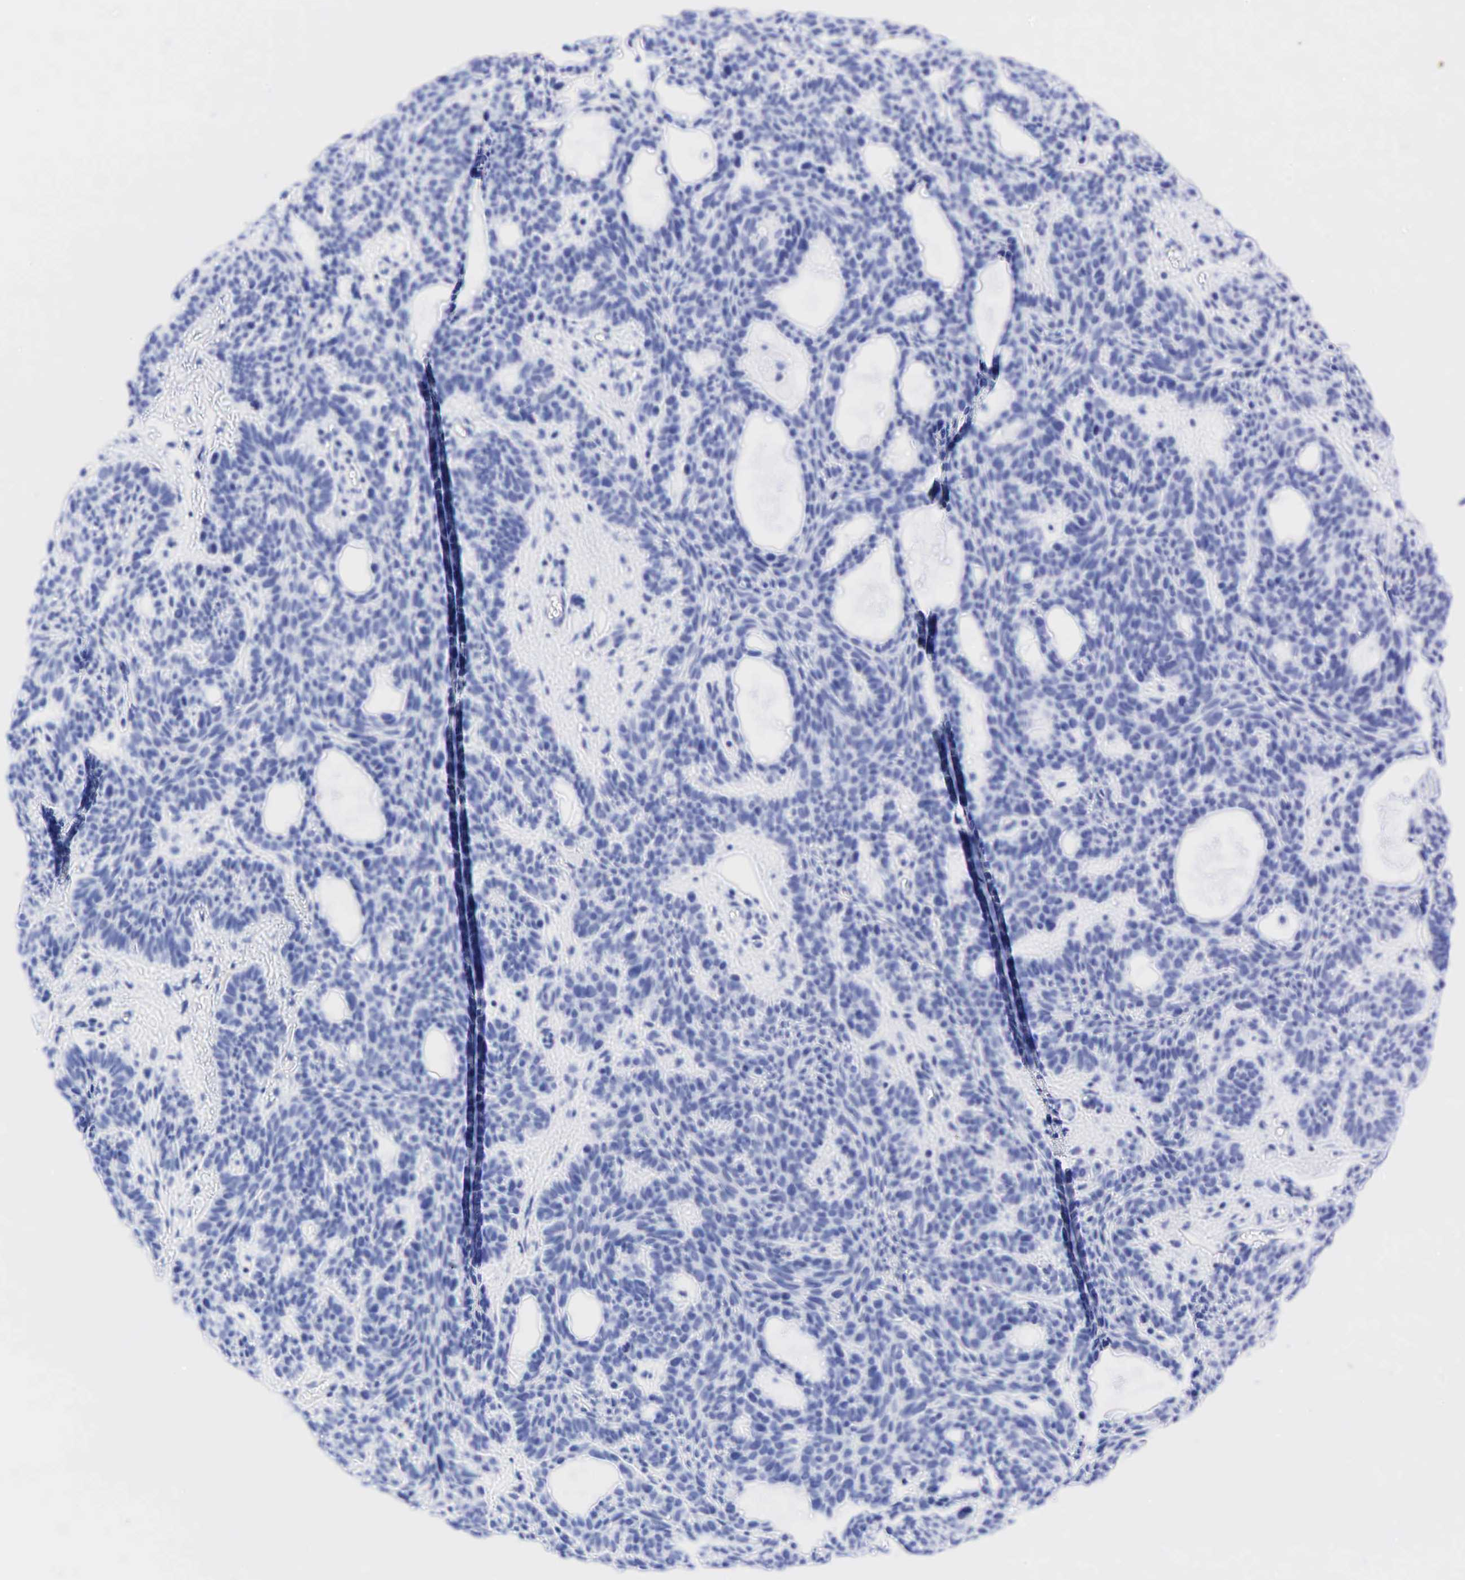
{"staining": {"intensity": "negative", "quantity": "none", "location": "none"}, "tissue": "skin cancer", "cell_type": "Tumor cells", "image_type": "cancer", "snomed": [{"axis": "morphology", "description": "Basal cell carcinoma"}, {"axis": "topography", "description": "Skin"}], "caption": "Skin cancer (basal cell carcinoma) was stained to show a protein in brown. There is no significant staining in tumor cells. Brightfield microscopy of immunohistochemistry stained with DAB (brown) and hematoxylin (blue), captured at high magnification.", "gene": "CHGA", "patient": {"sex": "male", "age": 44}}